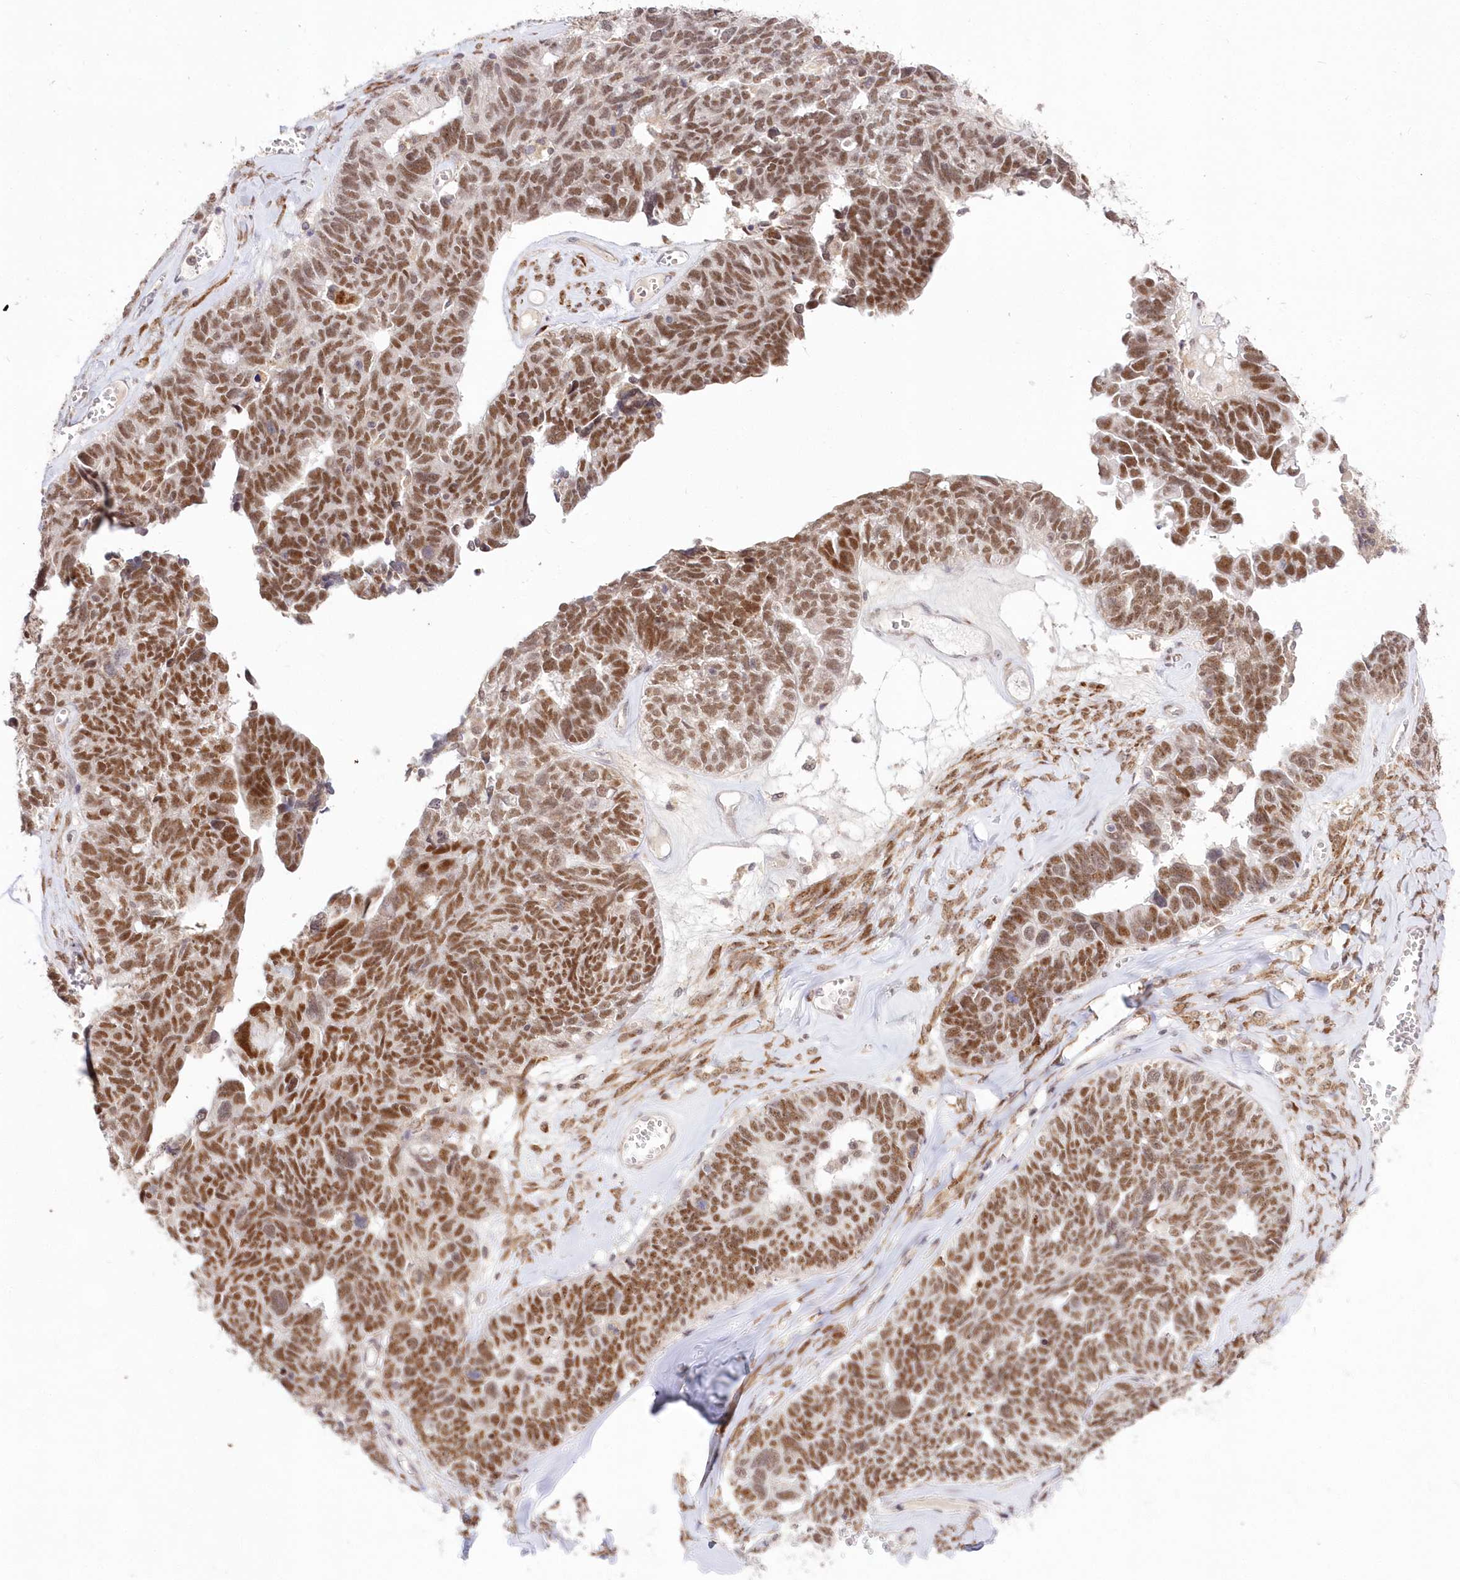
{"staining": {"intensity": "moderate", "quantity": ">75%", "location": "nuclear"}, "tissue": "ovarian cancer", "cell_type": "Tumor cells", "image_type": "cancer", "snomed": [{"axis": "morphology", "description": "Cystadenocarcinoma, serous, NOS"}, {"axis": "topography", "description": "Ovary"}], "caption": "Immunohistochemistry staining of ovarian cancer (serous cystadenocarcinoma), which reveals medium levels of moderate nuclear expression in about >75% of tumor cells indicating moderate nuclear protein positivity. The staining was performed using DAB (3,3'-diaminobenzidine) (brown) for protein detection and nuclei were counterstained in hematoxylin (blue).", "gene": "LDB1", "patient": {"sex": "female", "age": 79}}